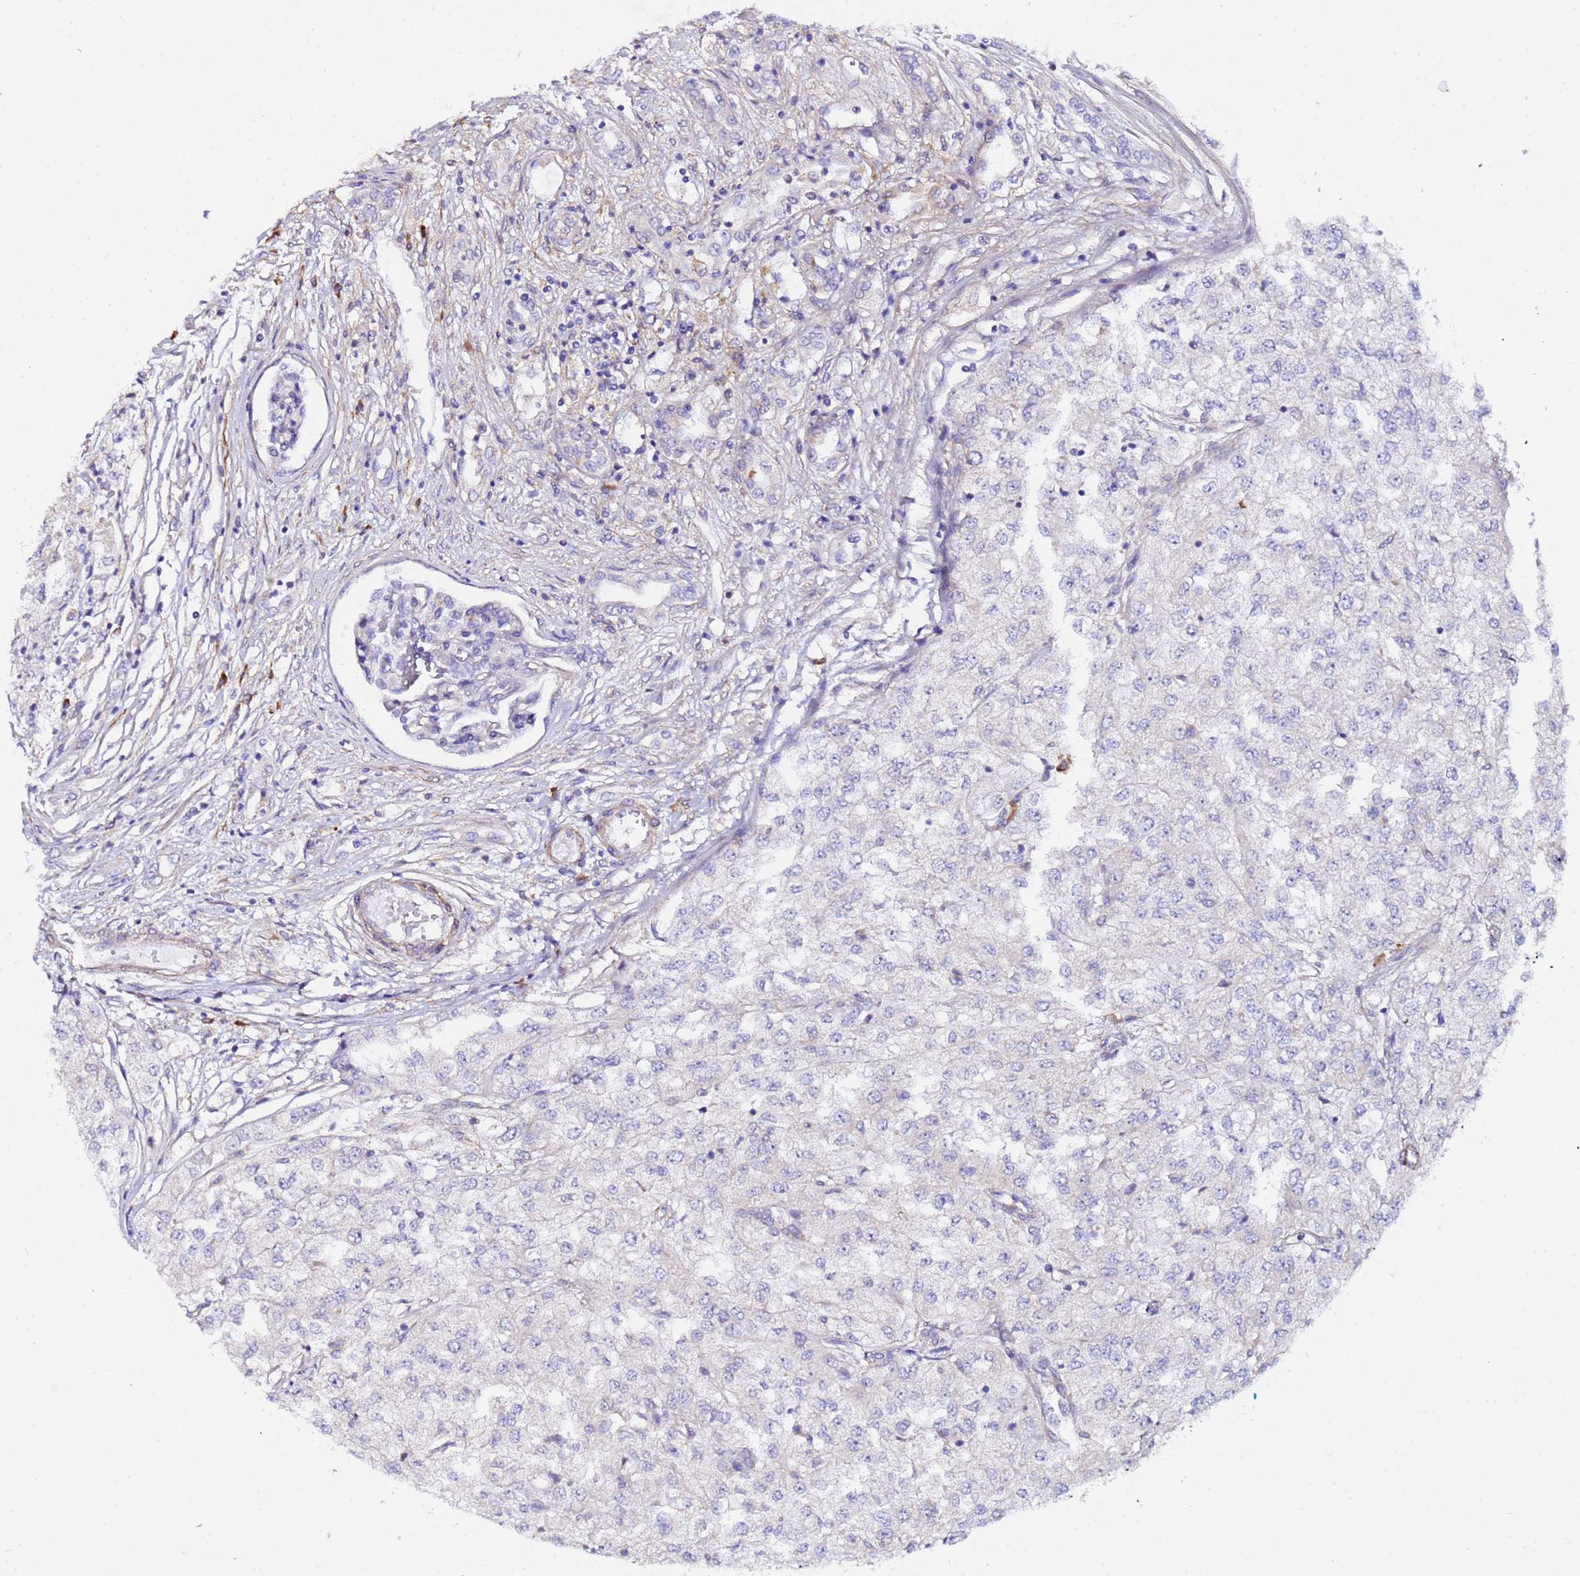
{"staining": {"intensity": "negative", "quantity": "none", "location": "none"}, "tissue": "renal cancer", "cell_type": "Tumor cells", "image_type": "cancer", "snomed": [{"axis": "morphology", "description": "Adenocarcinoma, NOS"}, {"axis": "topography", "description": "Kidney"}], "caption": "Immunohistochemistry (IHC) image of renal adenocarcinoma stained for a protein (brown), which reveals no expression in tumor cells. (DAB (3,3'-diaminobenzidine) immunohistochemistry with hematoxylin counter stain).", "gene": "JRKL", "patient": {"sex": "female", "age": 54}}